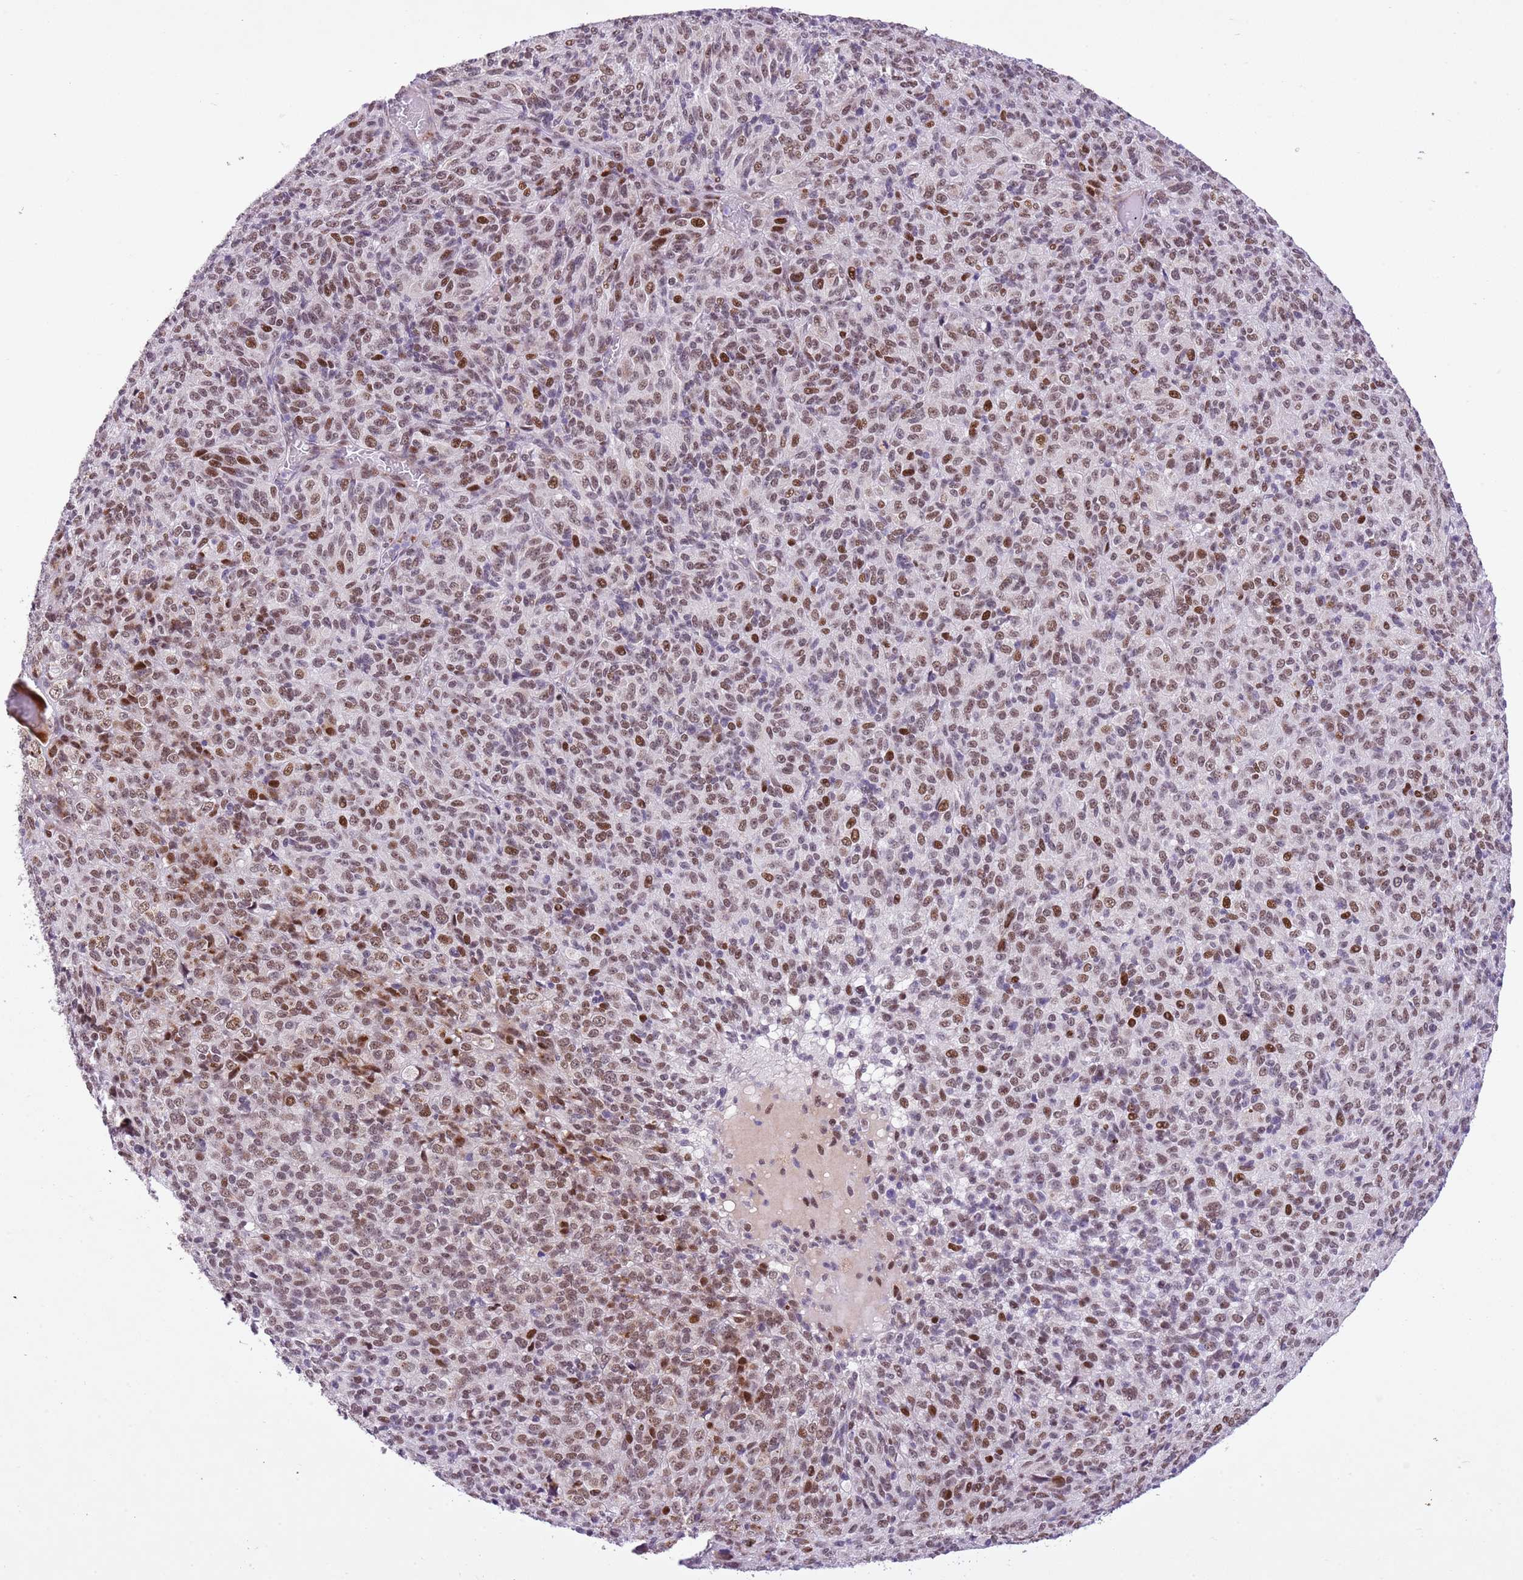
{"staining": {"intensity": "strong", "quantity": "25%-75%", "location": "nuclear"}, "tissue": "melanoma", "cell_type": "Tumor cells", "image_type": "cancer", "snomed": [{"axis": "morphology", "description": "Malignant melanoma, Metastatic site"}, {"axis": "topography", "description": "Brain"}], "caption": "Brown immunohistochemical staining in melanoma exhibits strong nuclear positivity in about 25%-75% of tumor cells. (brown staining indicates protein expression, while blue staining denotes nuclei).", "gene": "NACC2", "patient": {"sex": "female", "age": 56}}